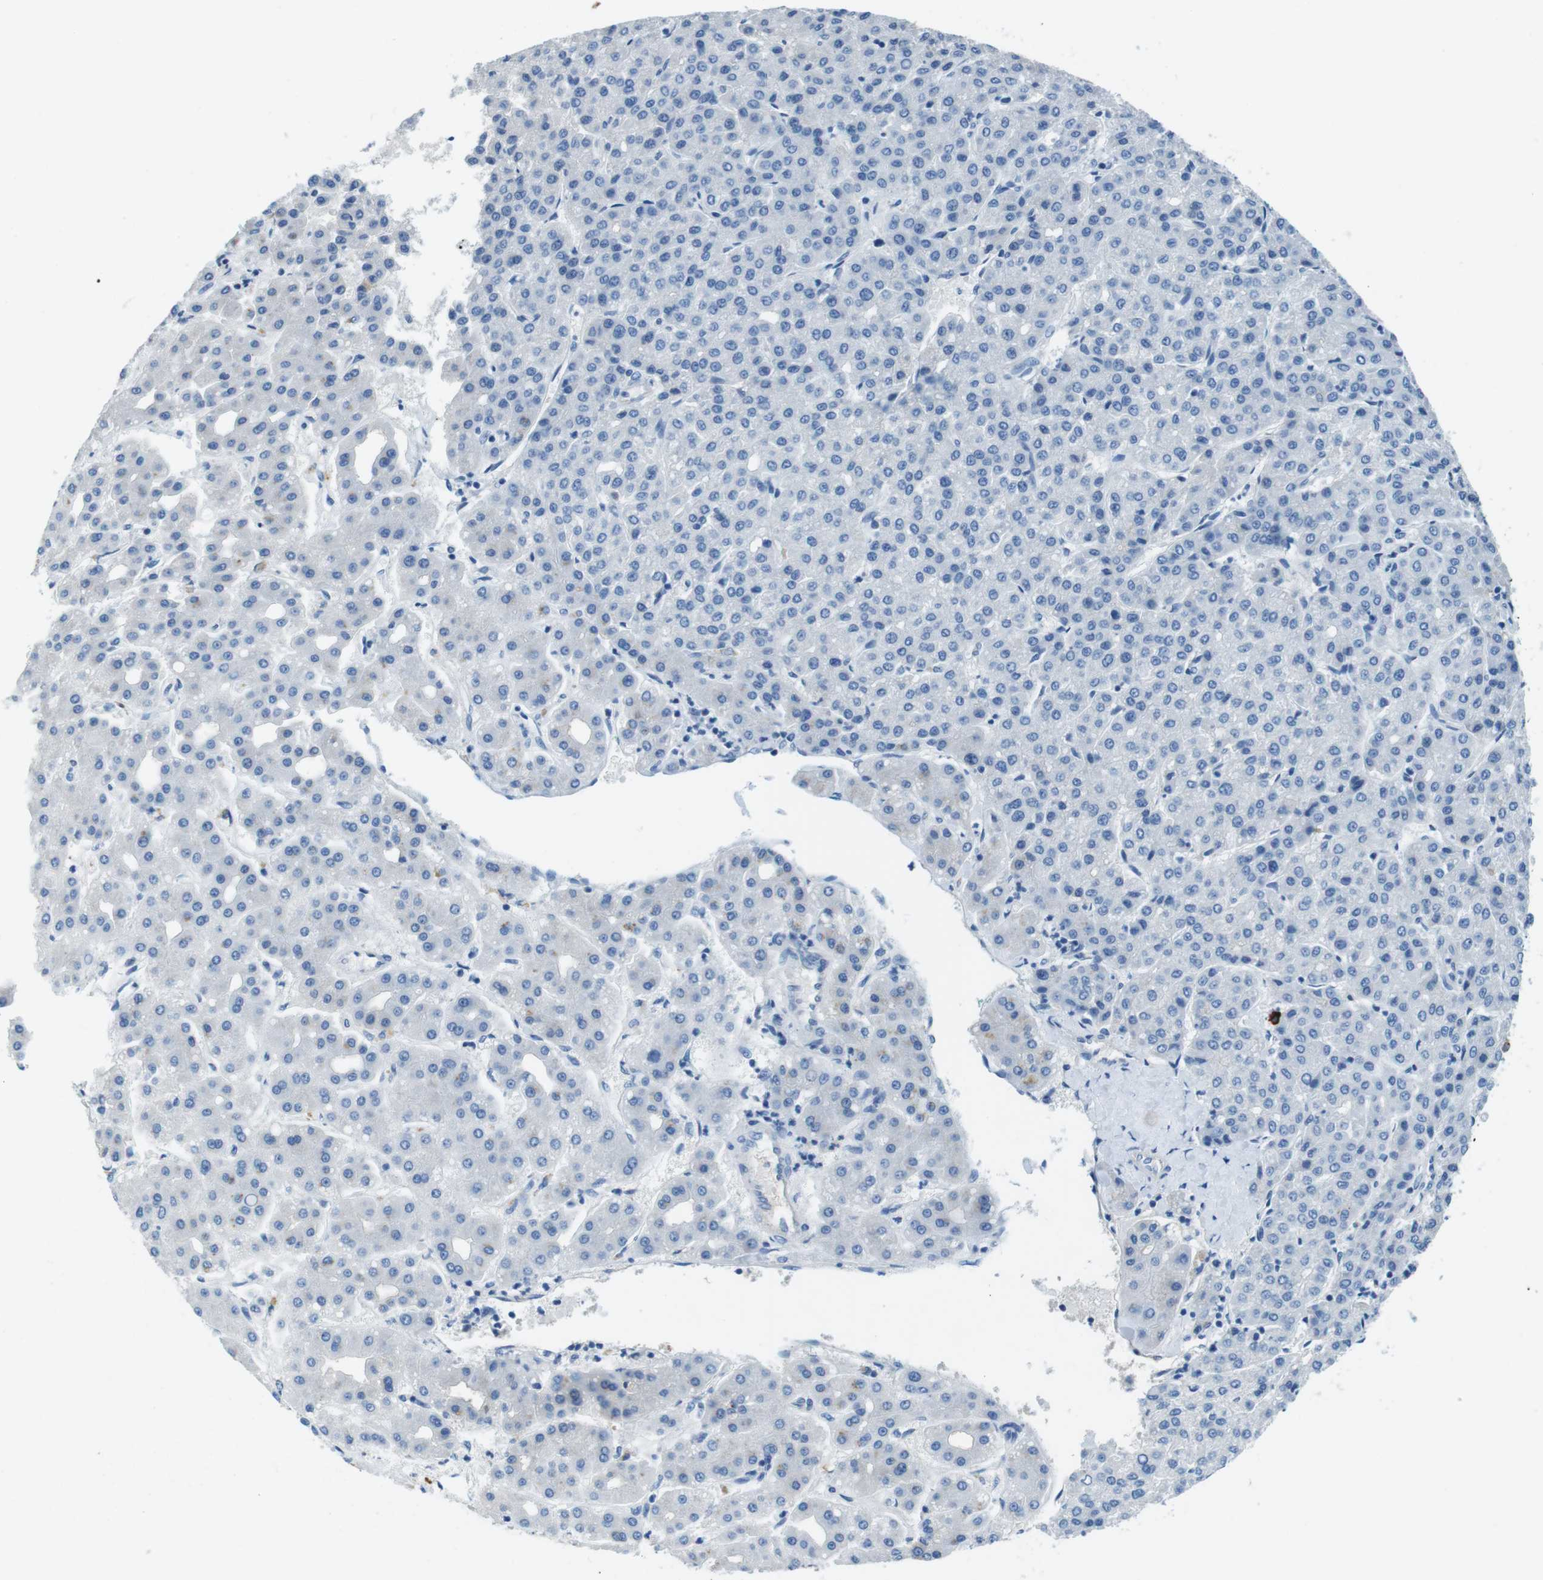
{"staining": {"intensity": "negative", "quantity": "none", "location": "none"}, "tissue": "liver cancer", "cell_type": "Tumor cells", "image_type": "cancer", "snomed": [{"axis": "morphology", "description": "Carcinoma, Hepatocellular, NOS"}, {"axis": "topography", "description": "Liver"}], "caption": "IHC photomicrograph of liver cancer (hepatocellular carcinoma) stained for a protein (brown), which reveals no staining in tumor cells.", "gene": "SLC35A3", "patient": {"sex": "male", "age": 65}}